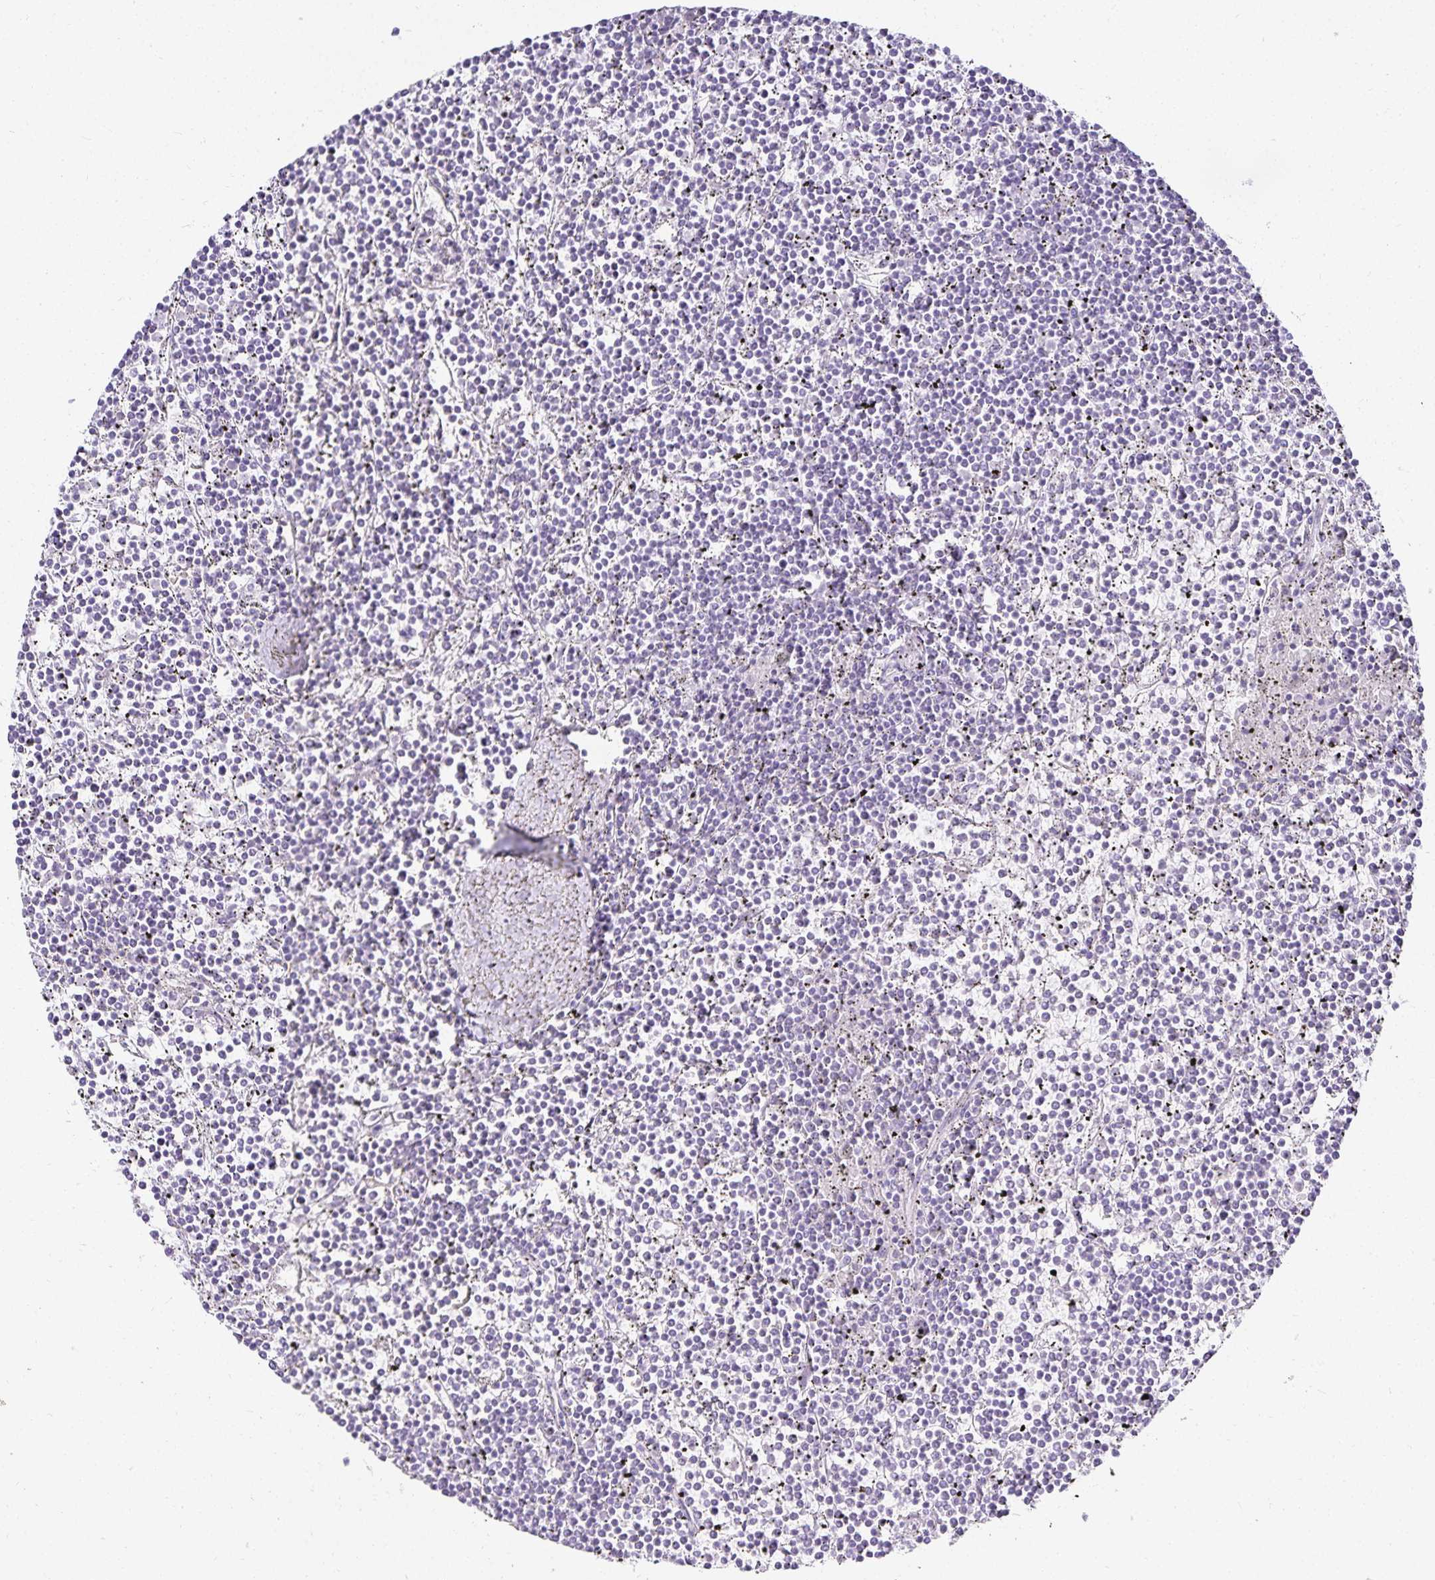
{"staining": {"intensity": "negative", "quantity": "none", "location": "none"}, "tissue": "lymphoma", "cell_type": "Tumor cells", "image_type": "cancer", "snomed": [{"axis": "morphology", "description": "Malignant lymphoma, non-Hodgkin's type, Low grade"}, {"axis": "topography", "description": "Spleen"}], "caption": "Tumor cells are negative for protein expression in human lymphoma.", "gene": "GP2", "patient": {"sex": "female", "age": 19}}